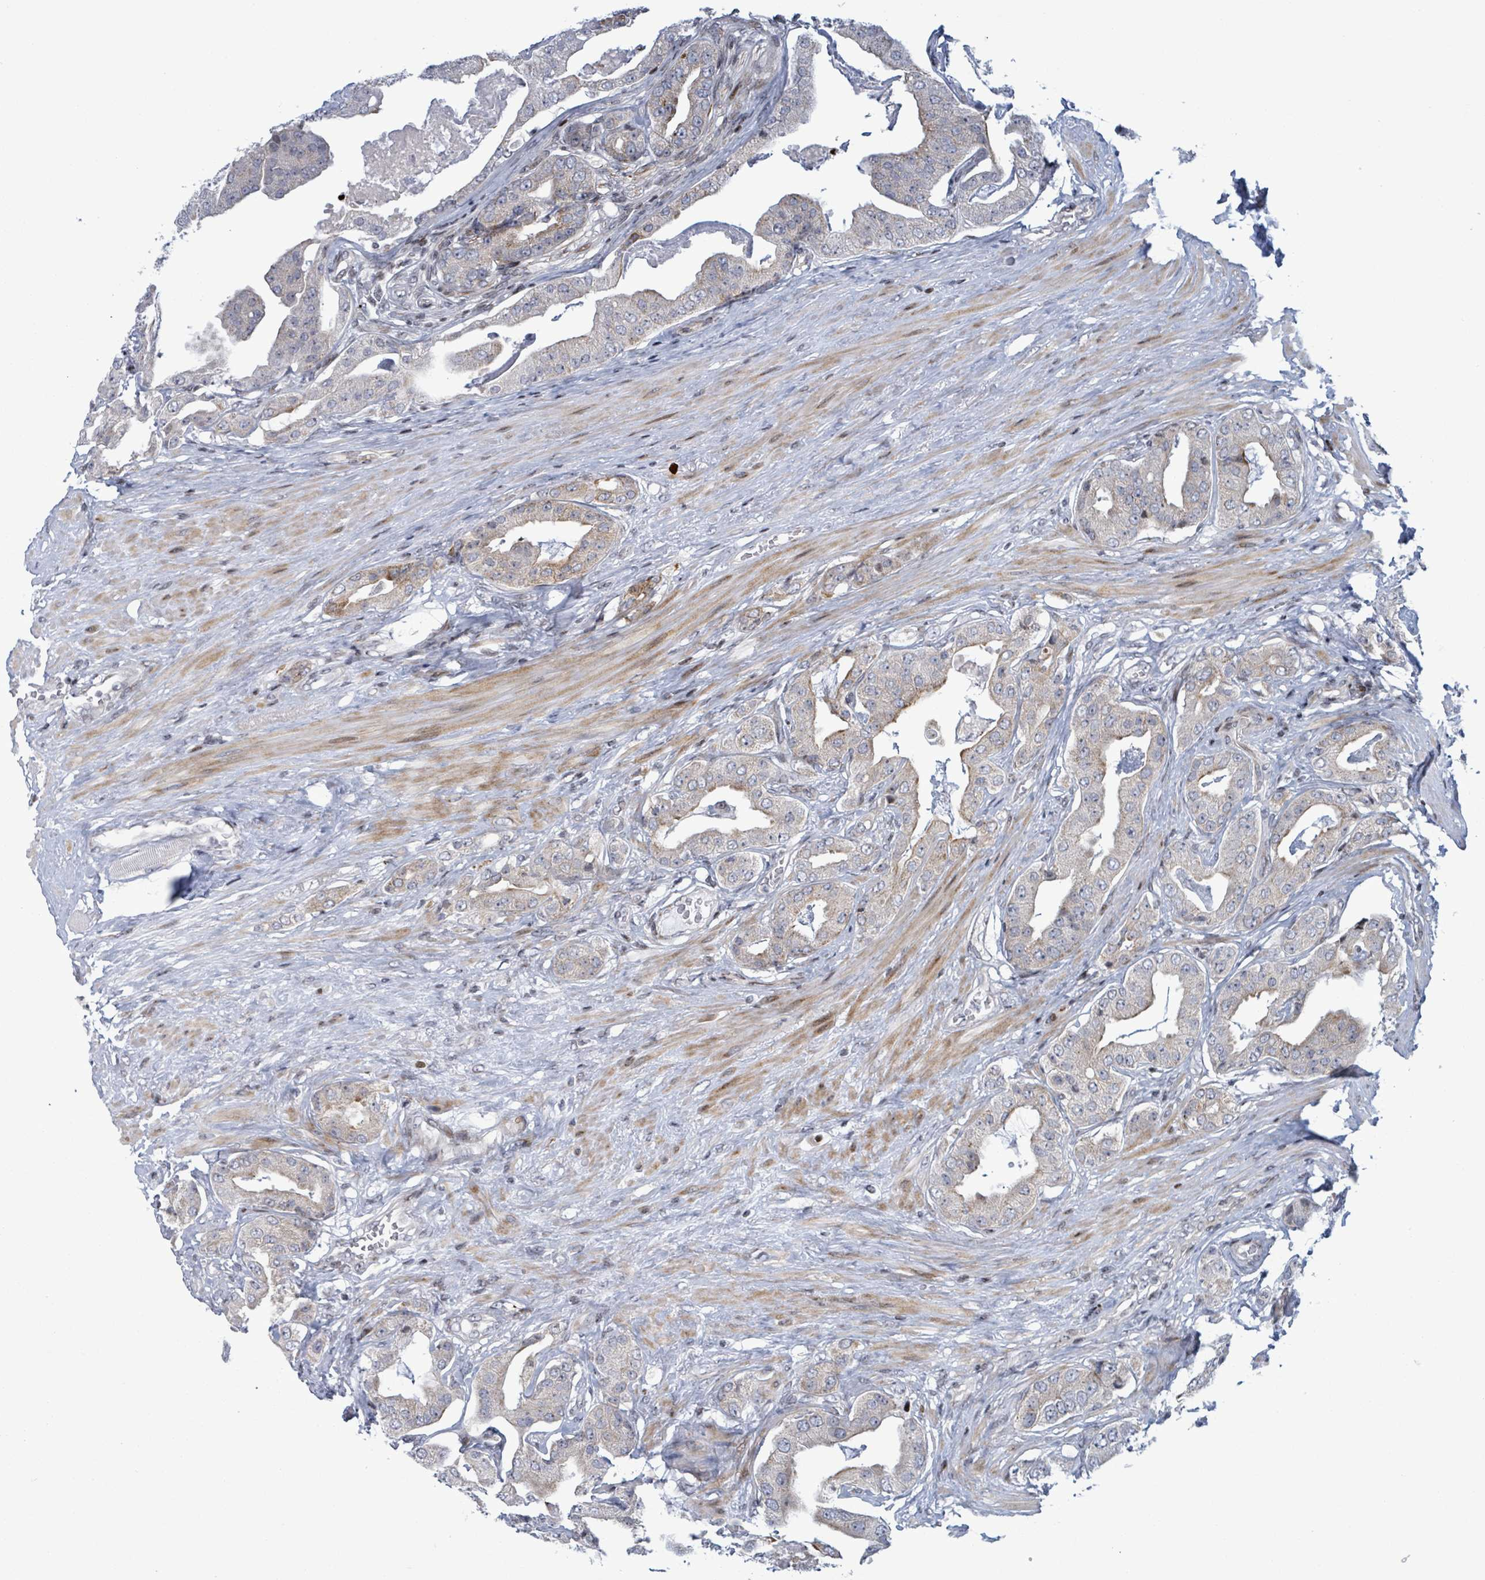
{"staining": {"intensity": "weak", "quantity": "<25%", "location": "cytoplasmic/membranous"}, "tissue": "prostate cancer", "cell_type": "Tumor cells", "image_type": "cancer", "snomed": [{"axis": "morphology", "description": "Adenocarcinoma, High grade"}, {"axis": "topography", "description": "Prostate"}], "caption": "Protein analysis of prostate cancer (high-grade adenocarcinoma) demonstrates no significant positivity in tumor cells. Nuclei are stained in blue.", "gene": "FNDC4", "patient": {"sex": "male", "age": 63}}